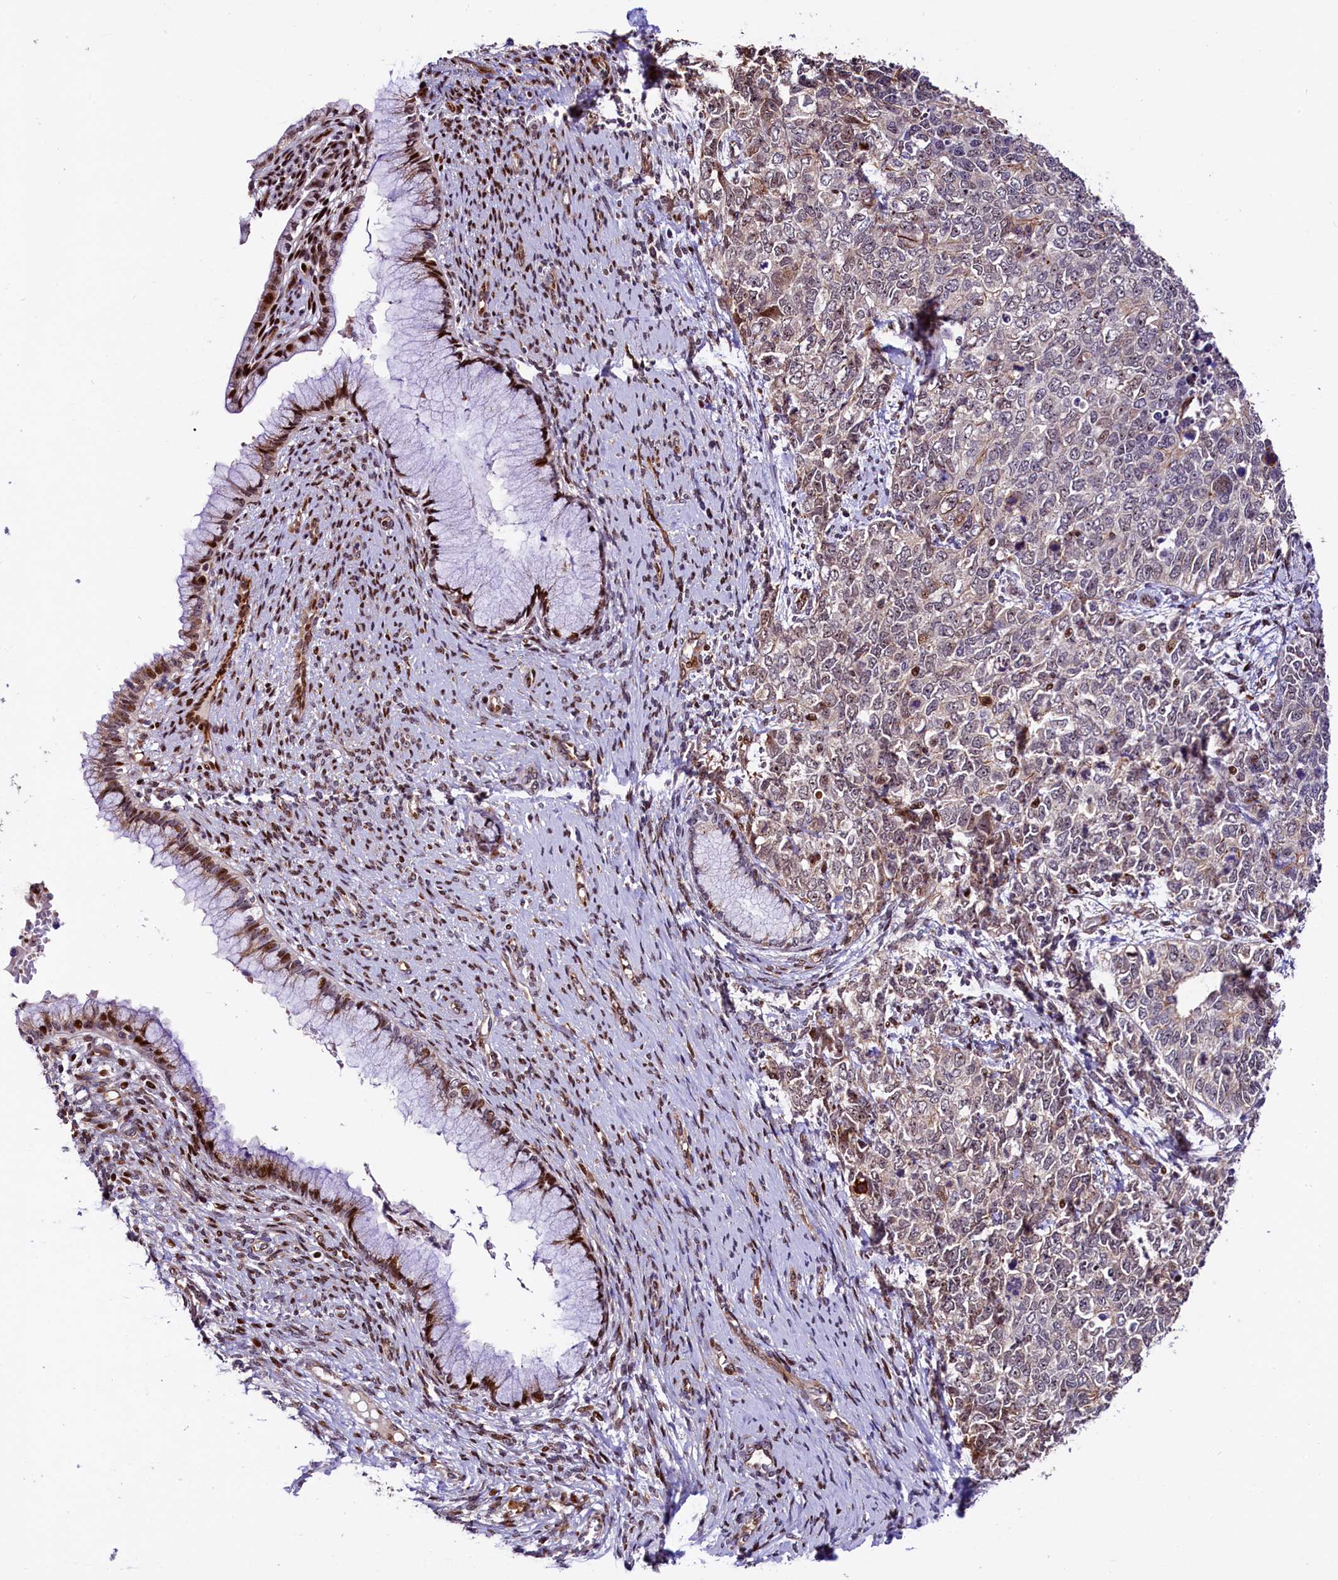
{"staining": {"intensity": "weak", "quantity": "<25%", "location": "cytoplasmic/membranous"}, "tissue": "cervical cancer", "cell_type": "Tumor cells", "image_type": "cancer", "snomed": [{"axis": "morphology", "description": "Squamous cell carcinoma, NOS"}, {"axis": "topography", "description": "Cervix"}], "caption": "There is no significant positivity in tumor cells of cervical cancer (squamous cell carcinoma).", "gene": "TRMT112", "patient": {"sex": "female", "age": 63}}